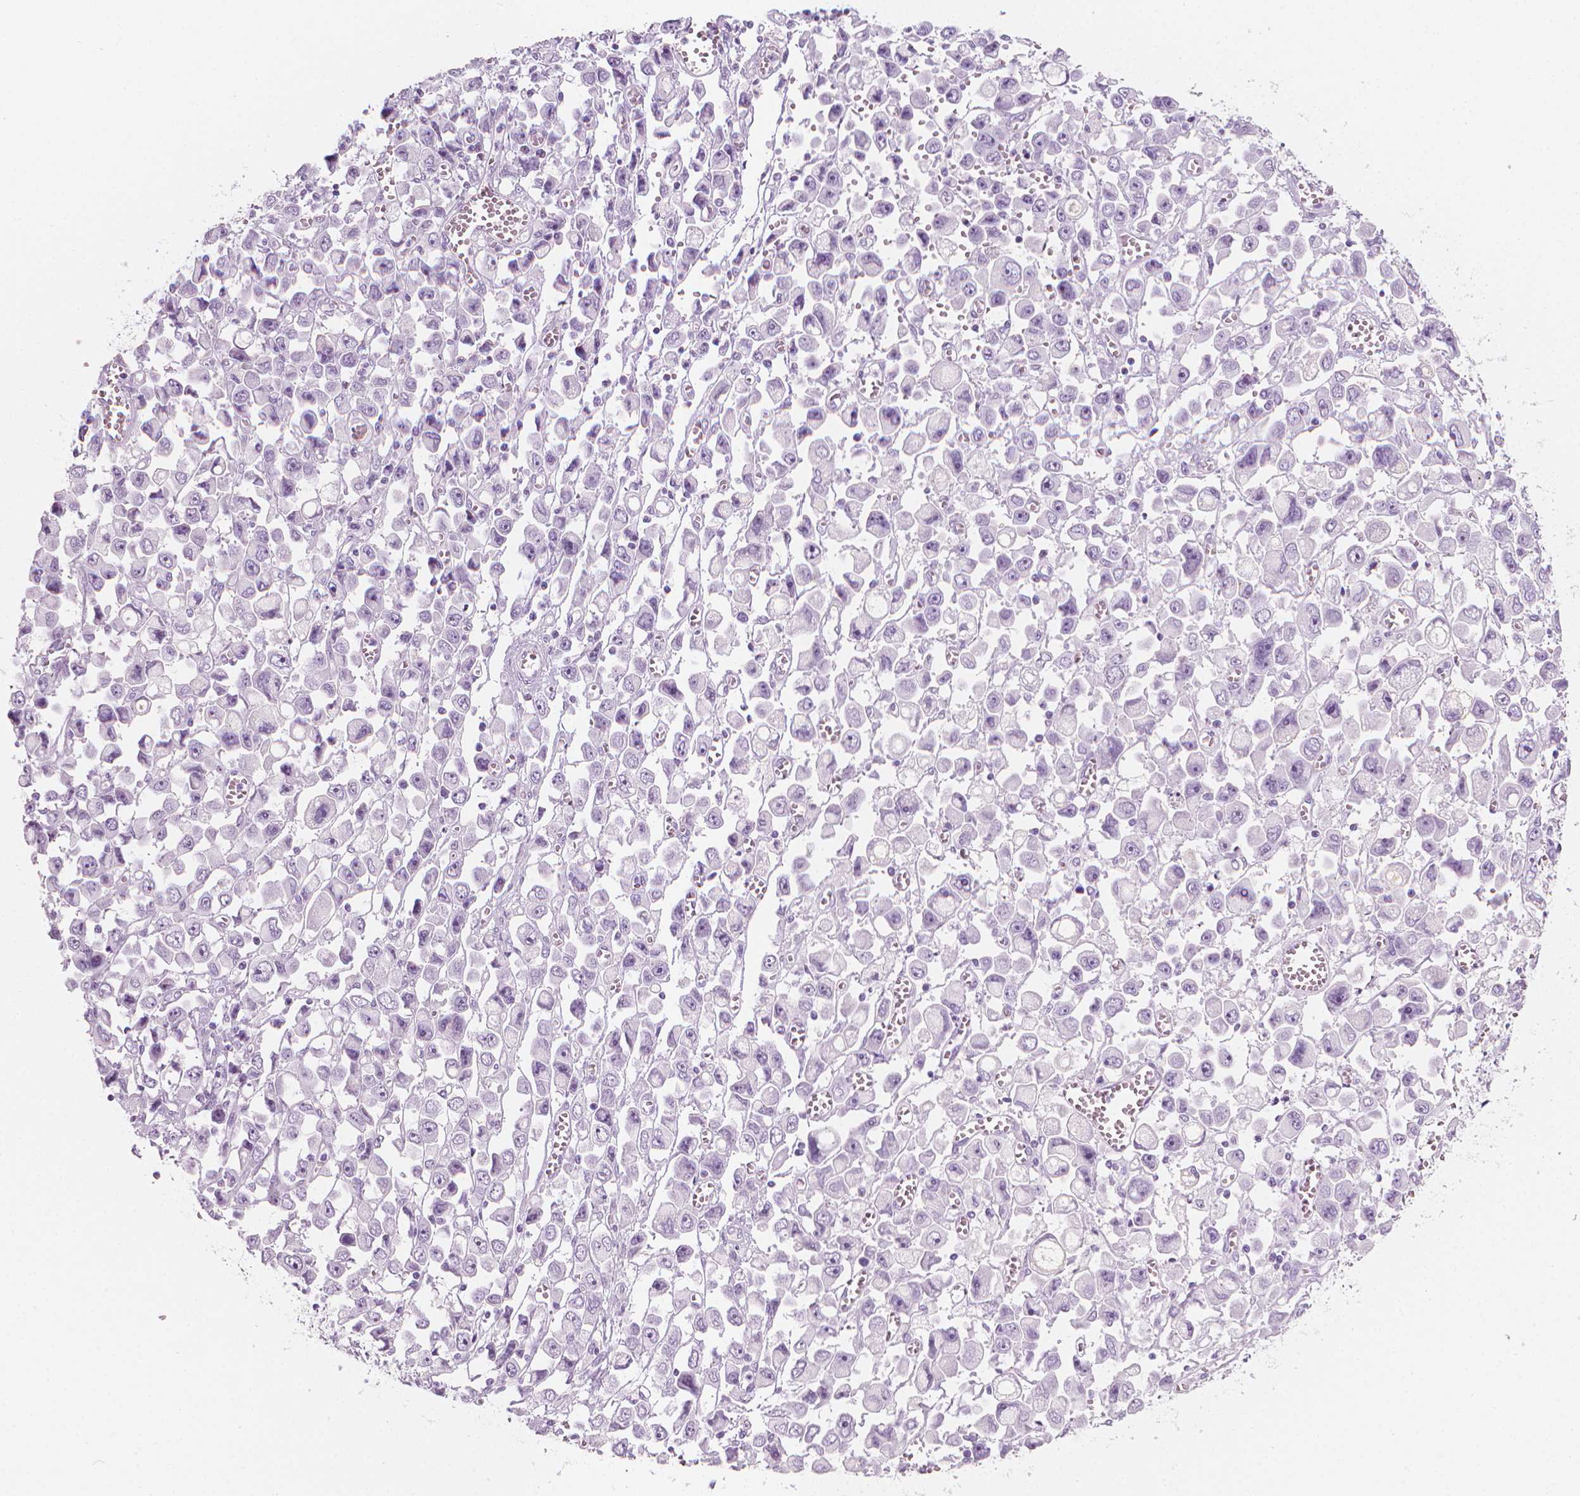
{"staining": {"intensity": "negative", "quantity": "none", "location": "none"}, "tissue": "stomach cancer", "cell_type": "Tumor cells", "image_type": "cancer", "snomed": [{"axis": "morphology", "description": "Adenocarcinoma, NOS"}, {"axis": "topography", "description": "Stomach, upper"}], "caption": "Micrograph shows no protein expression in tumor cells of stomach adenocarcinoma tissue.", "gene": "SCG3", "patient": {"sex": "male", "age": 70}}